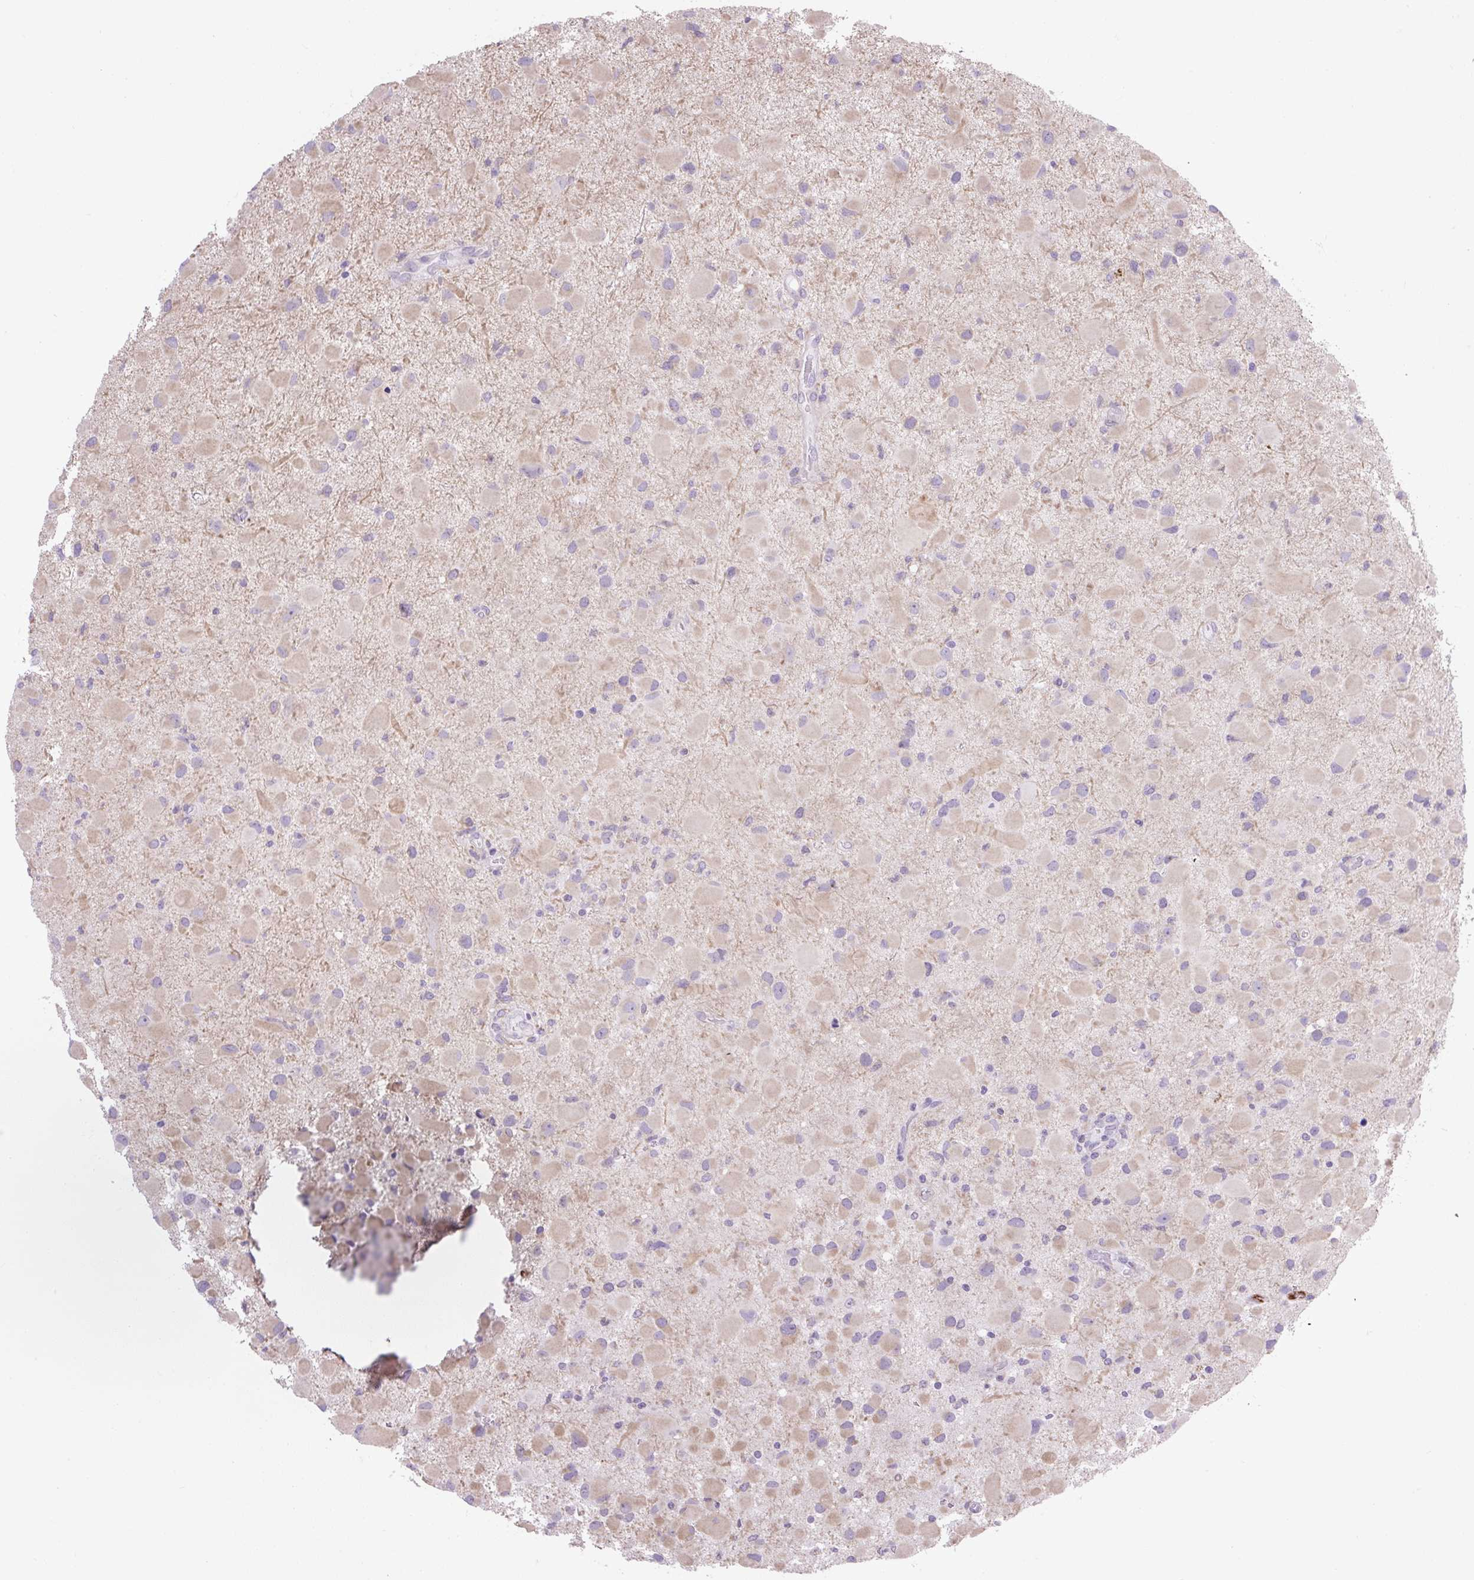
{"staining": {"intensity": "negative", "quantity": "none", "location": "none"}, "tissue": "glioma", "cell_type": "Tumor cells", "image_type": "cancer", "snomed": [{"axis": "morphology", "description": "Glioma, malignant, Low grade"}, {"axis": "topography", "description": "Brain"}], "caption": "Tumor cells are negative for brown protein staining in low-grade glioma (malignant).", "gene": "RNASE10", "patient": {"sex": "female", "age": 32}}